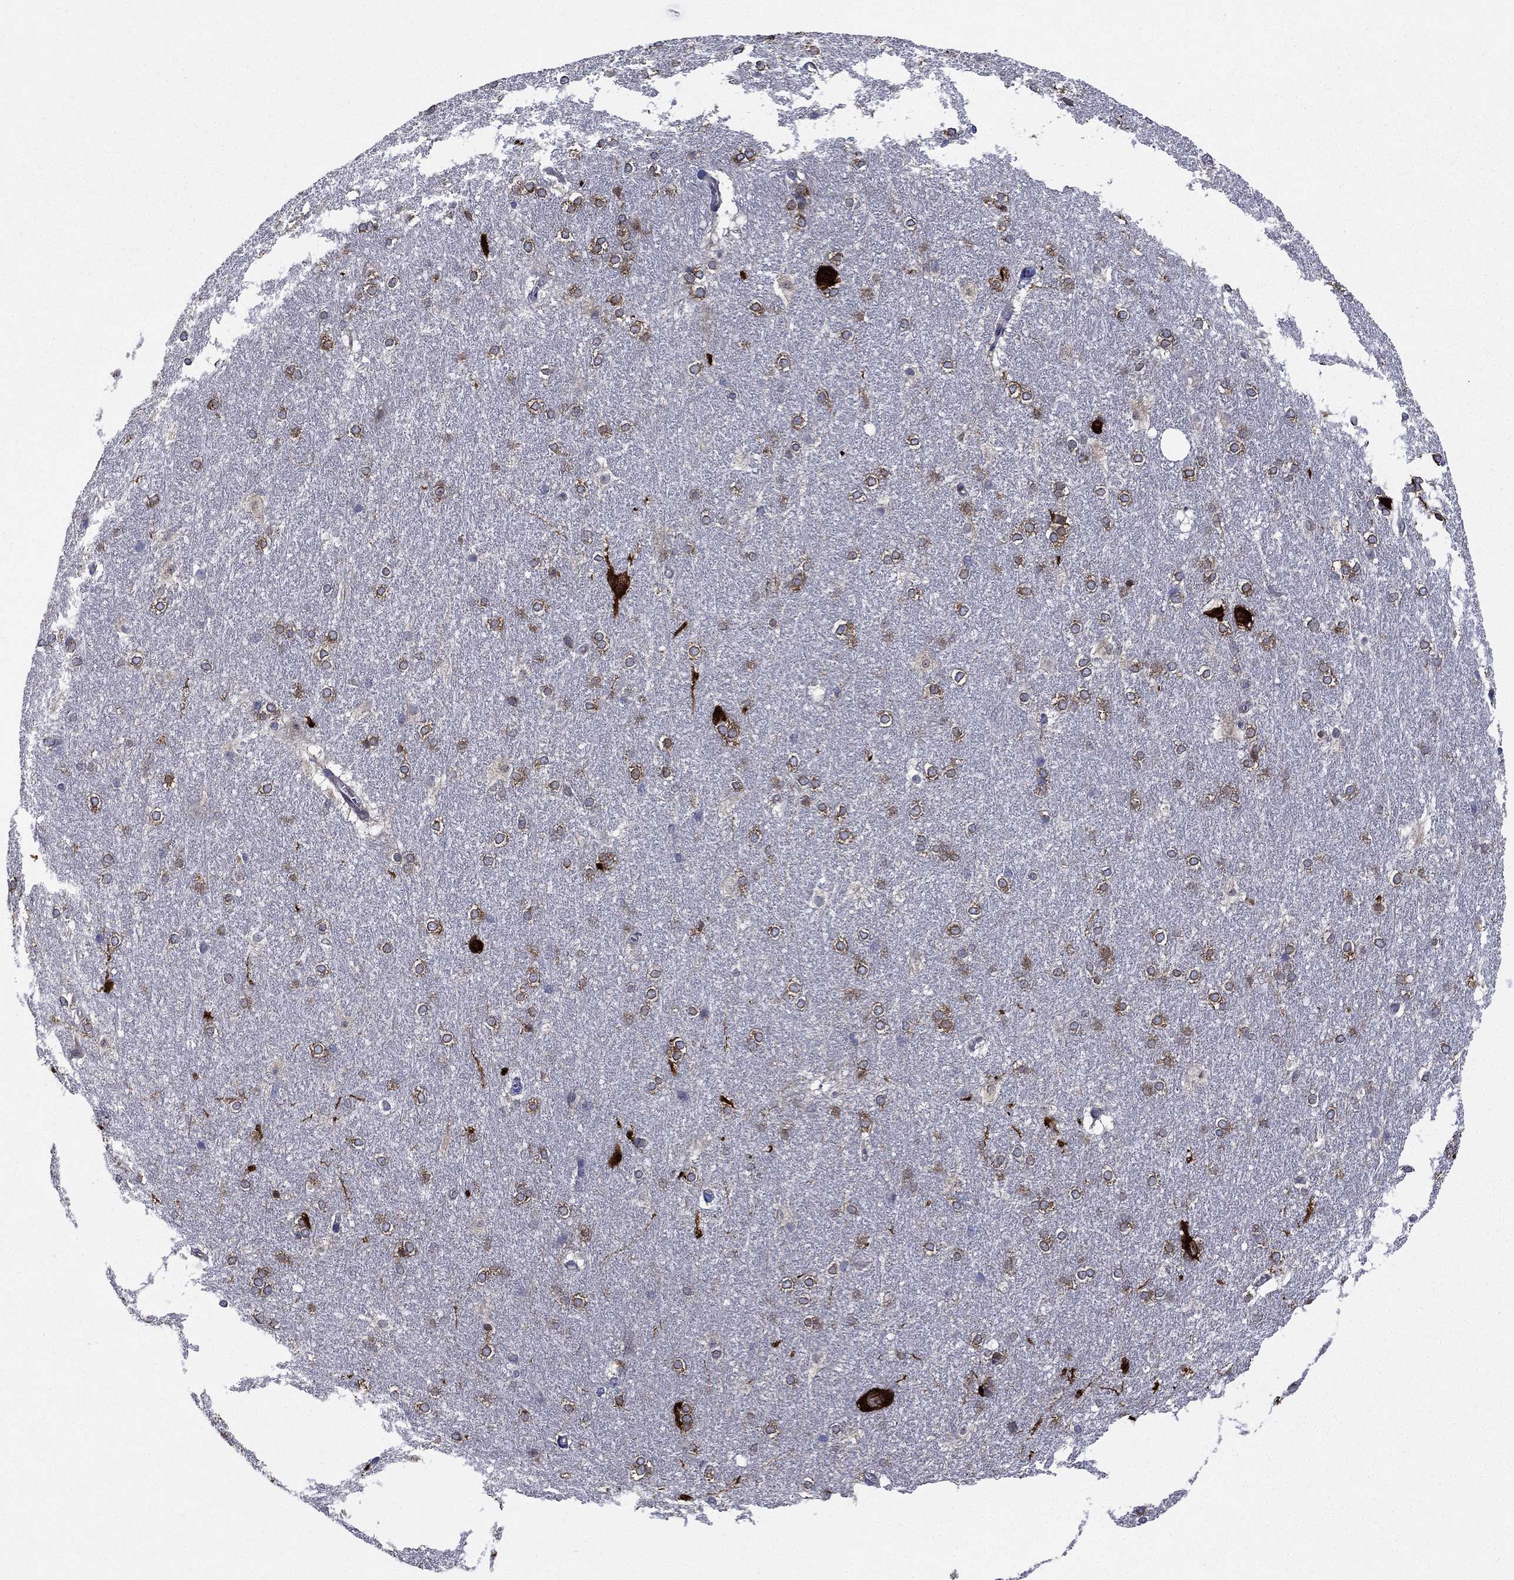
{"staining": {"intensity": "moderate", "quantity": "25%-75%", "location": "cytoplasmic/membranous"}, "tissue": "hippocampus", "cell_type": "Glial cells", "image_type": "normal", "snomed": [{"axis": "morphology", "description": "Normal tissue, NOS"}, {"axis": "topography", "description": "Cerebral cortex"}, {"axis": "topography", "description": "Hippocampus"}], "caption": "Immunohistochemistry (IHC) photomicrograph of benign hippocampus: human hippocampus stained using immunohistochemistry (IHC) demonstrates medium levels of moderate protein expression localized specifically in the cytoplasmic/membranous of glial cells, appearing as a cytoplasmic/membranous brown color.", "gene": "FARSA", "patient": {"sex": "female", "age": 19}}